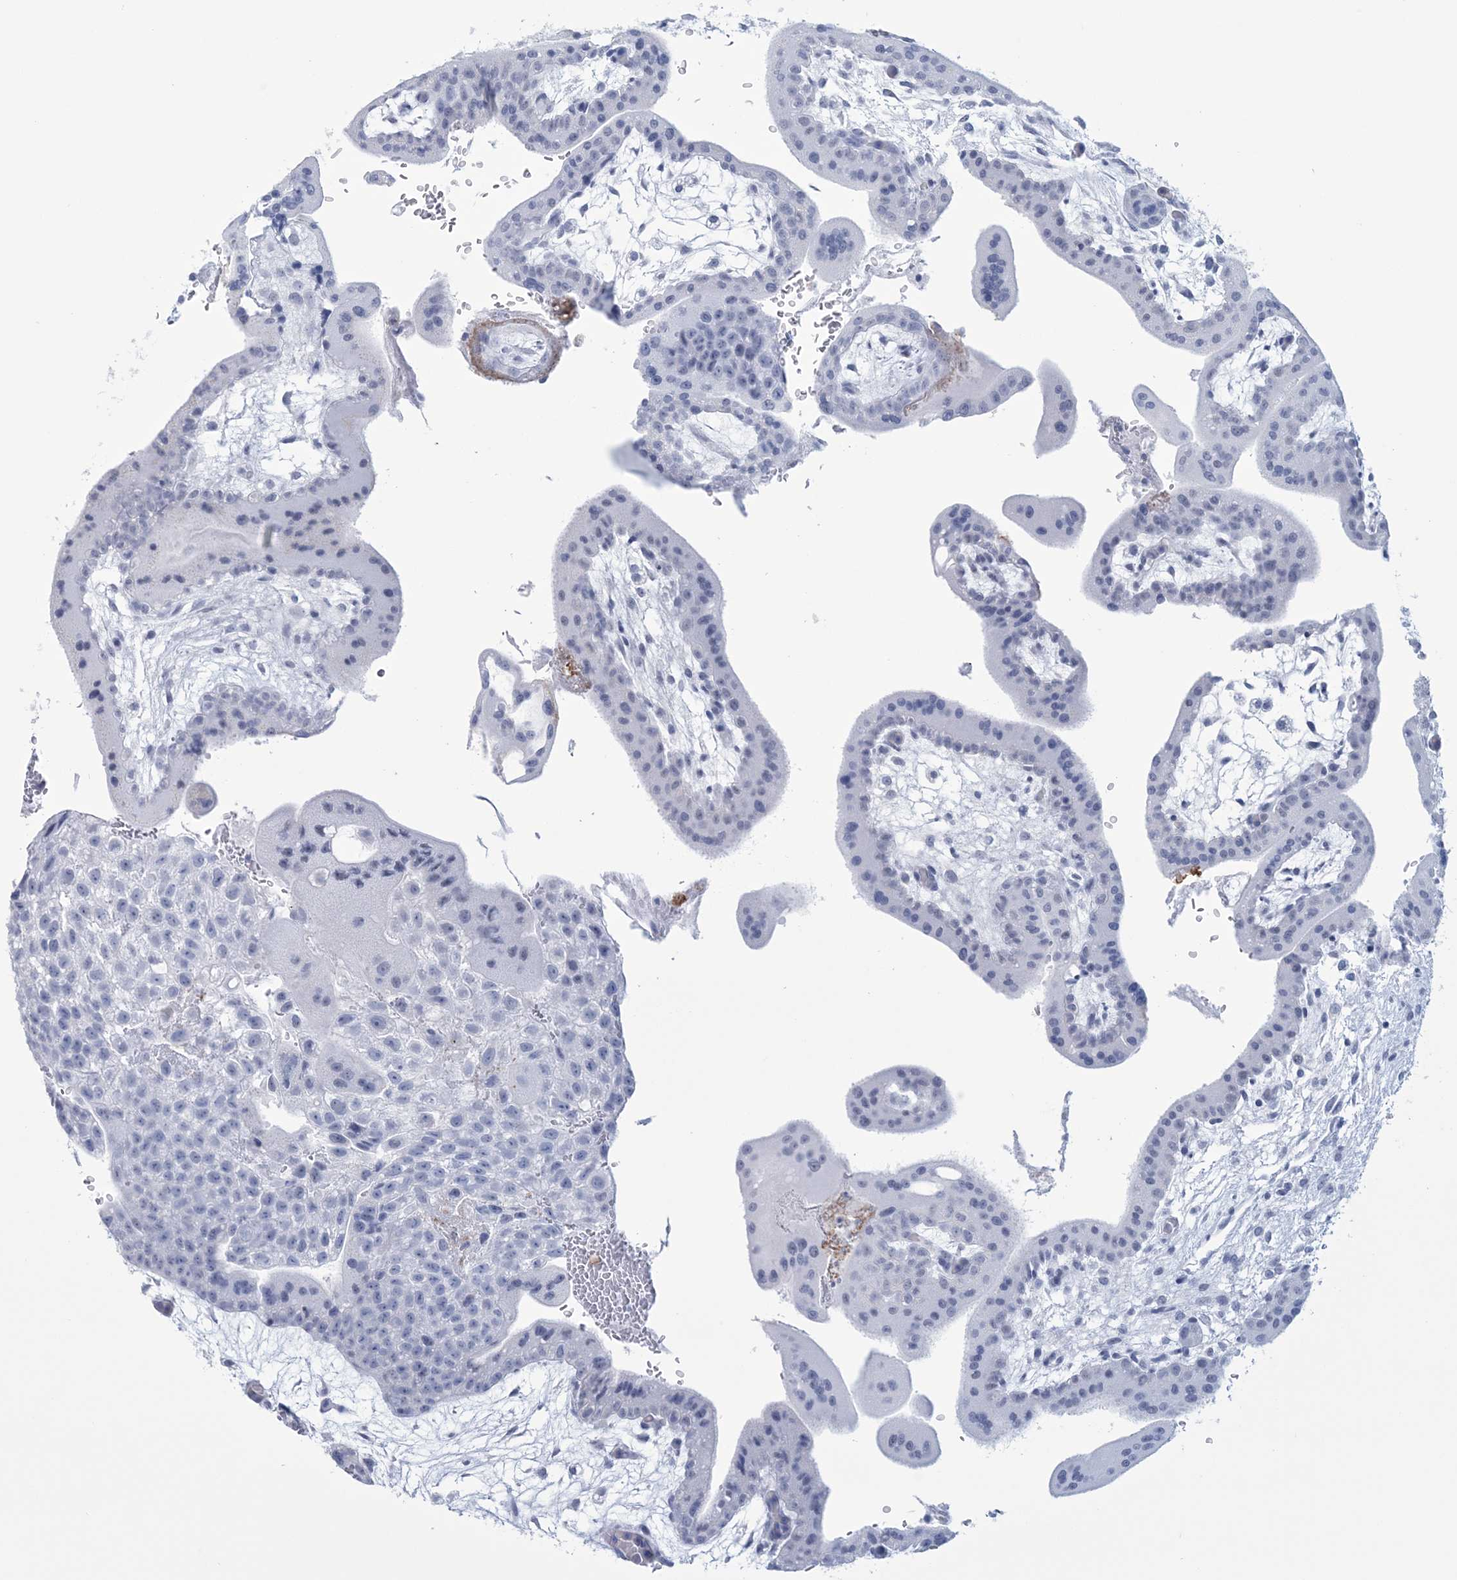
{"staining": {"intensity": "negative", "quantity": "none", "location": "none"}, "tissue": "placenta", "cell_type": "Decidual cells", "image_type": "normal", "snomed": [{"axis": "morphology", "description": "Normal tissue, NOS"}, {"axis": "topography", "description": "Placenta"}], "caption": "This is an IHC micrograph of benign placenta. There is no positivity in decidual cells.", "gene": "DPCD", "patient": {"sex": "female", "age": 35}}